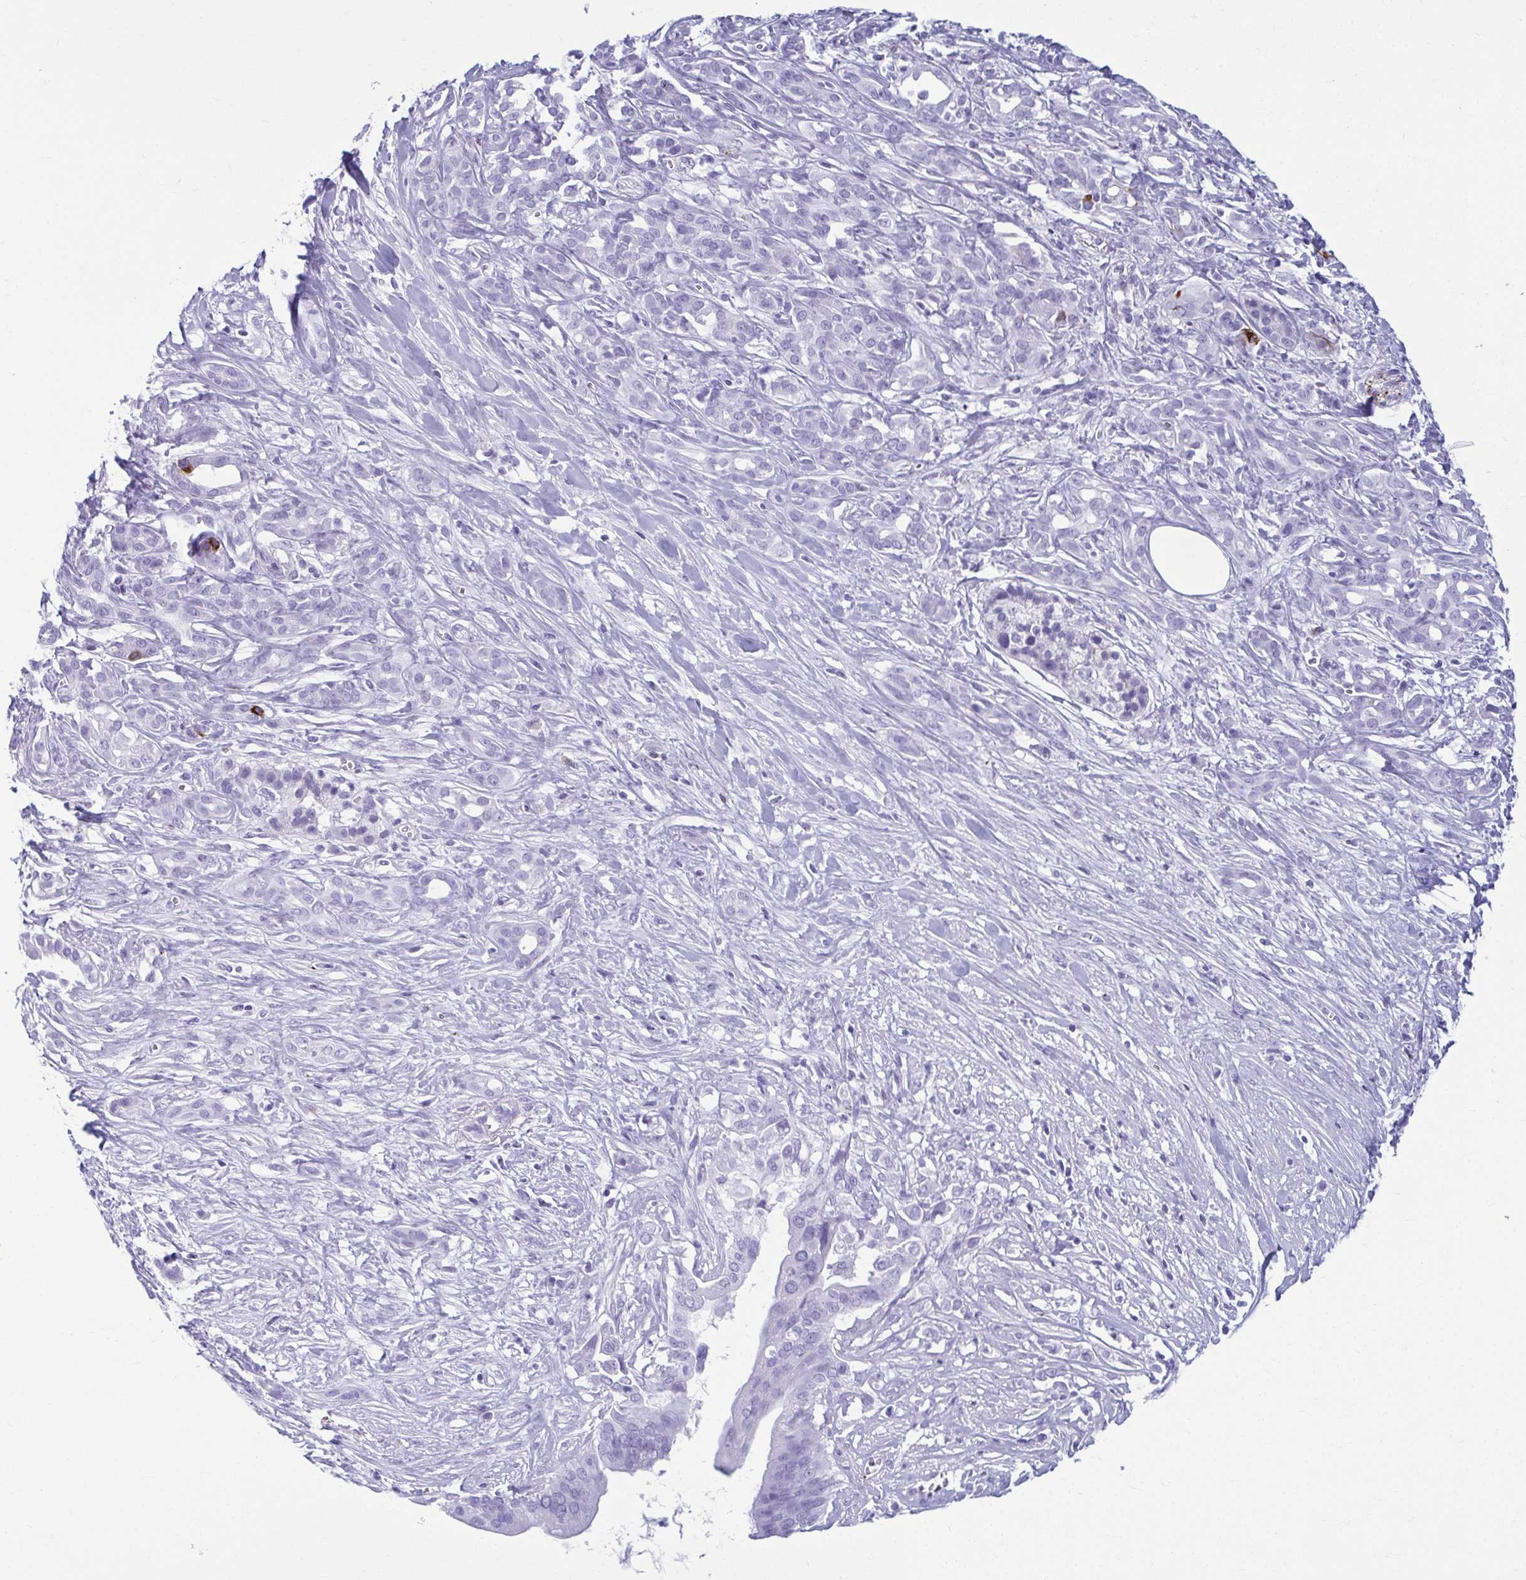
{"staining": {"intensity": "negative", "quantity": "none", "location": "none"}, "tissue": "pancreatic cancer", "cell_type": "Tumor cells", "image_type": "cancer", "snomed": [{"axis": "morphology", "description": "Adenocarcinoma, NOS"}, {"axis": "topography", "description": "Pancreas"}], "caption": "High power microscopy photomicrograph of an immunohistochemistry (IHC) photomicrograph of adenocarcinoma (pancreatic), revealing no significant staining in tumor cells.", "gene": "TCEAL3", "patient": {"sex": "male", "age": 61}}